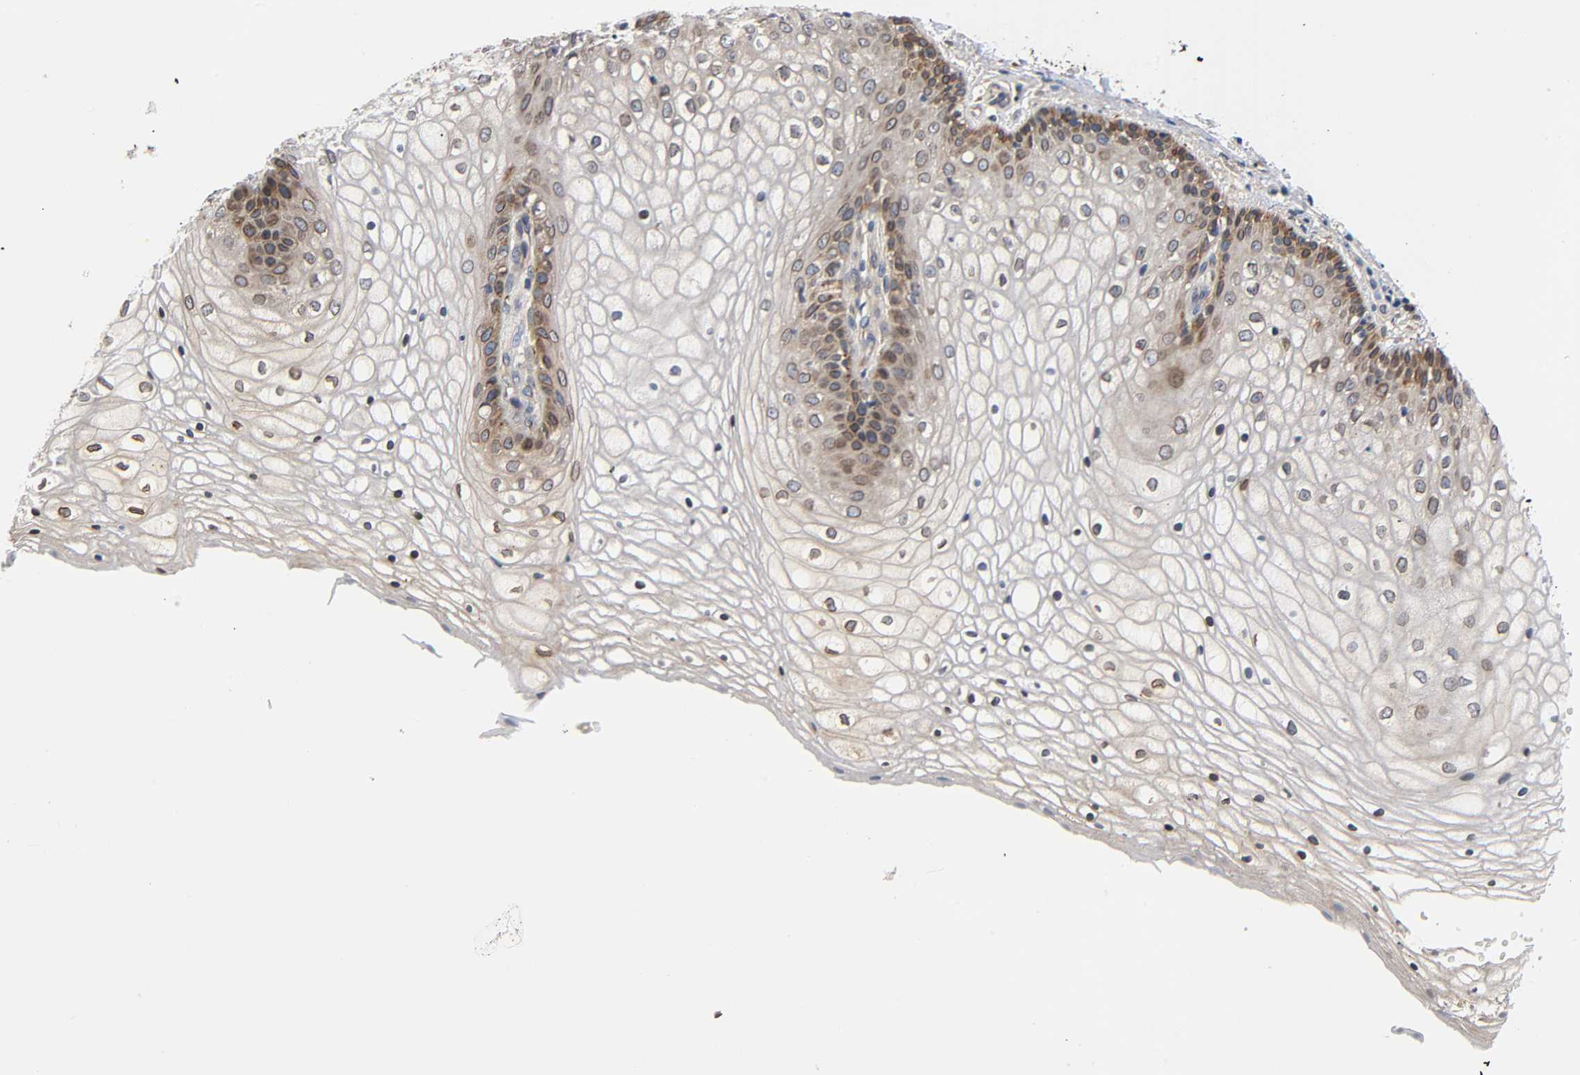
{"staining": {"intensity": "moderate", "quantity": ">75%", "location": "cytoplasmic/membranous"}, "tissue": "vagina", "cell_type": "Squamous epithelial cells", "image_type": "normal", "snomed": [{"axis": "morphology", "description": "Normal tissue, NOS"}, {"axis": "topography", "description": "Vagina"}], "caption": "A high-resolution micrograph shows immunohistochemistry (IHC) staining of normal vagina, which reveals moderate cytoplasmic/membranous positivity in approximately >75% of squamous epithelial cells.", "gene": "ASB6", "patient": {"sex": "female", "age": 34}}